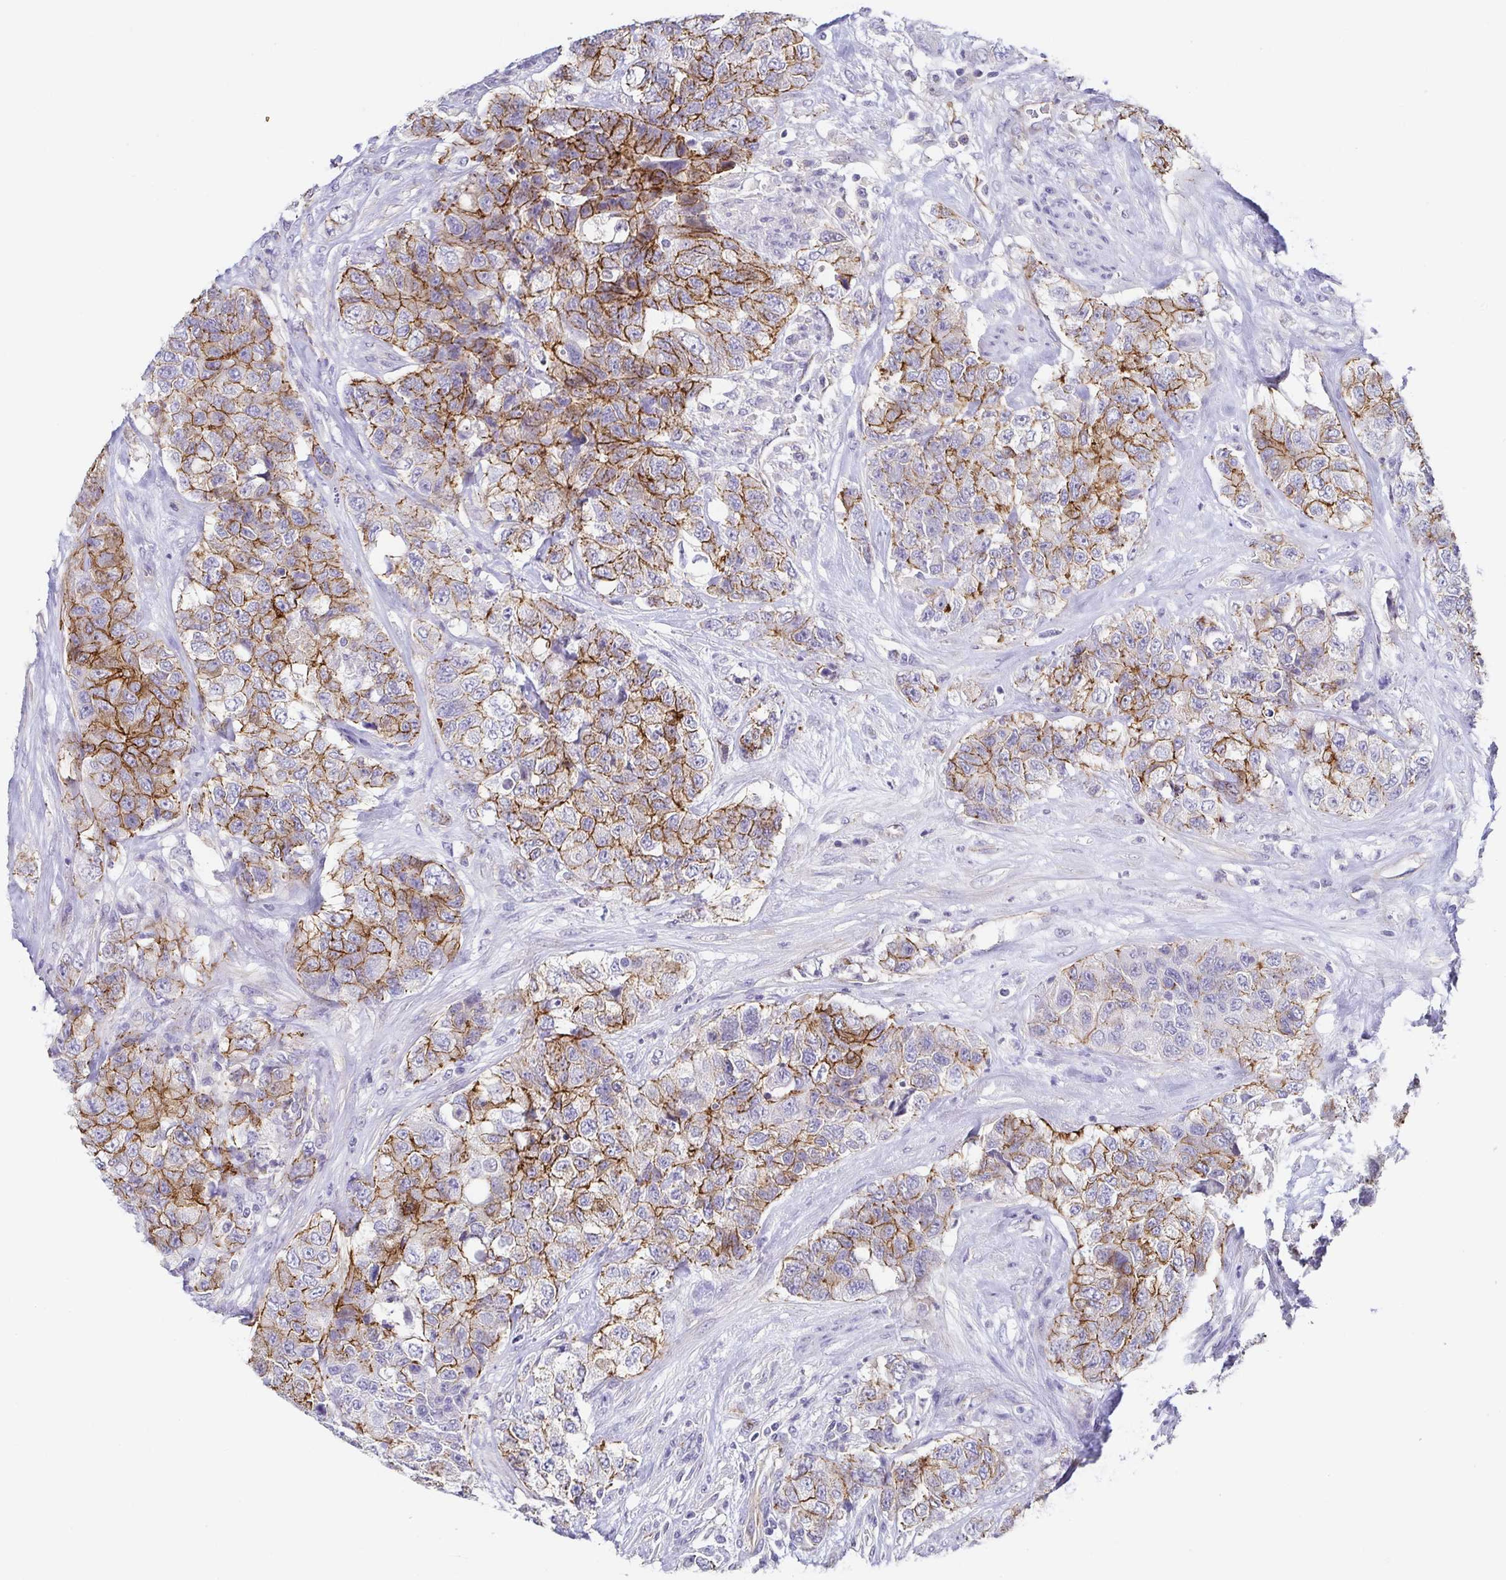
{"staining": {"intensity": "moderate", "quantity": ">75%", "location": "cytoplasmic/membranous"}, "tissue": "urothelial cancer", "cell_type": "Tumor cells", "image_type": "cancer", "snomed": [{"axis": "morphology", "description": "Urothelial carcinoma, High grade"}, {"axis": "topography", "description": "Urinary bladder"}], "caption": "Approximately >75% of tumor cells in human urothelial cancer exhibit moderate cytoplasmic/membranous protein staining as visualized by brown immunohistochemical staining.", "gene": "PIWIL3", "patient": {"sex": "female", "age": 78}}